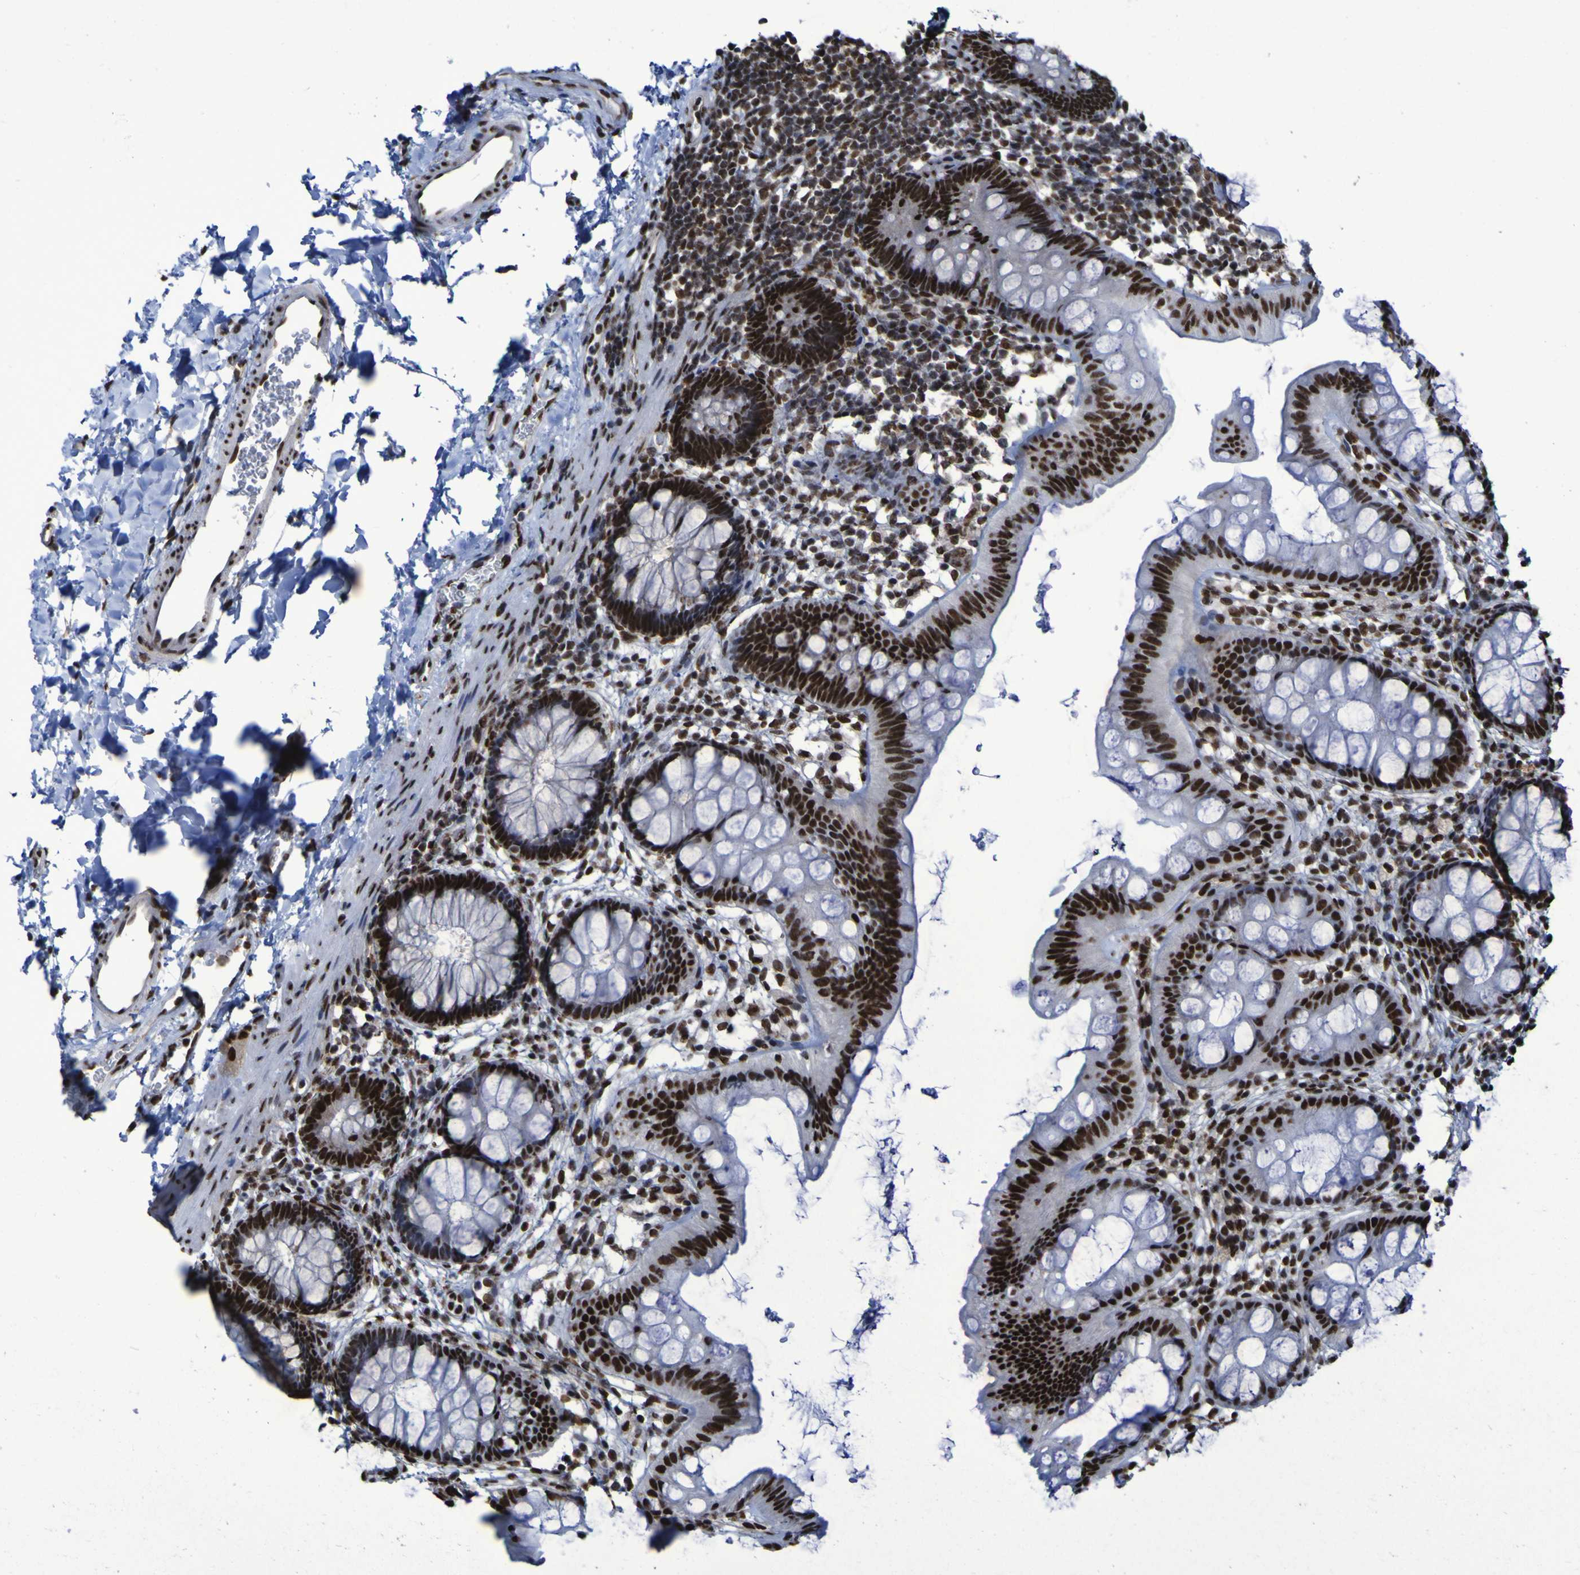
{"staining": {"intensity": "strong", "quantity": ">75%", "location": "nuclear"}, "tissue": "rectum", "cell_type": "Glandular cells", "image_type": "normal", "snomed": [{"axis": "morphology", "description": "Normal tissue, NOS"}, {"axis": "topography", "description": "Rectum"}], "caption": "IHC (DAB (3,3'-diaminobenzidine)) staining of unremarkable rectum displays strong nuclear protein expression in approximately >75% of glandular cells.", "gene": "HNRNPR", "patient": {"sex": "female", "age": 24}}